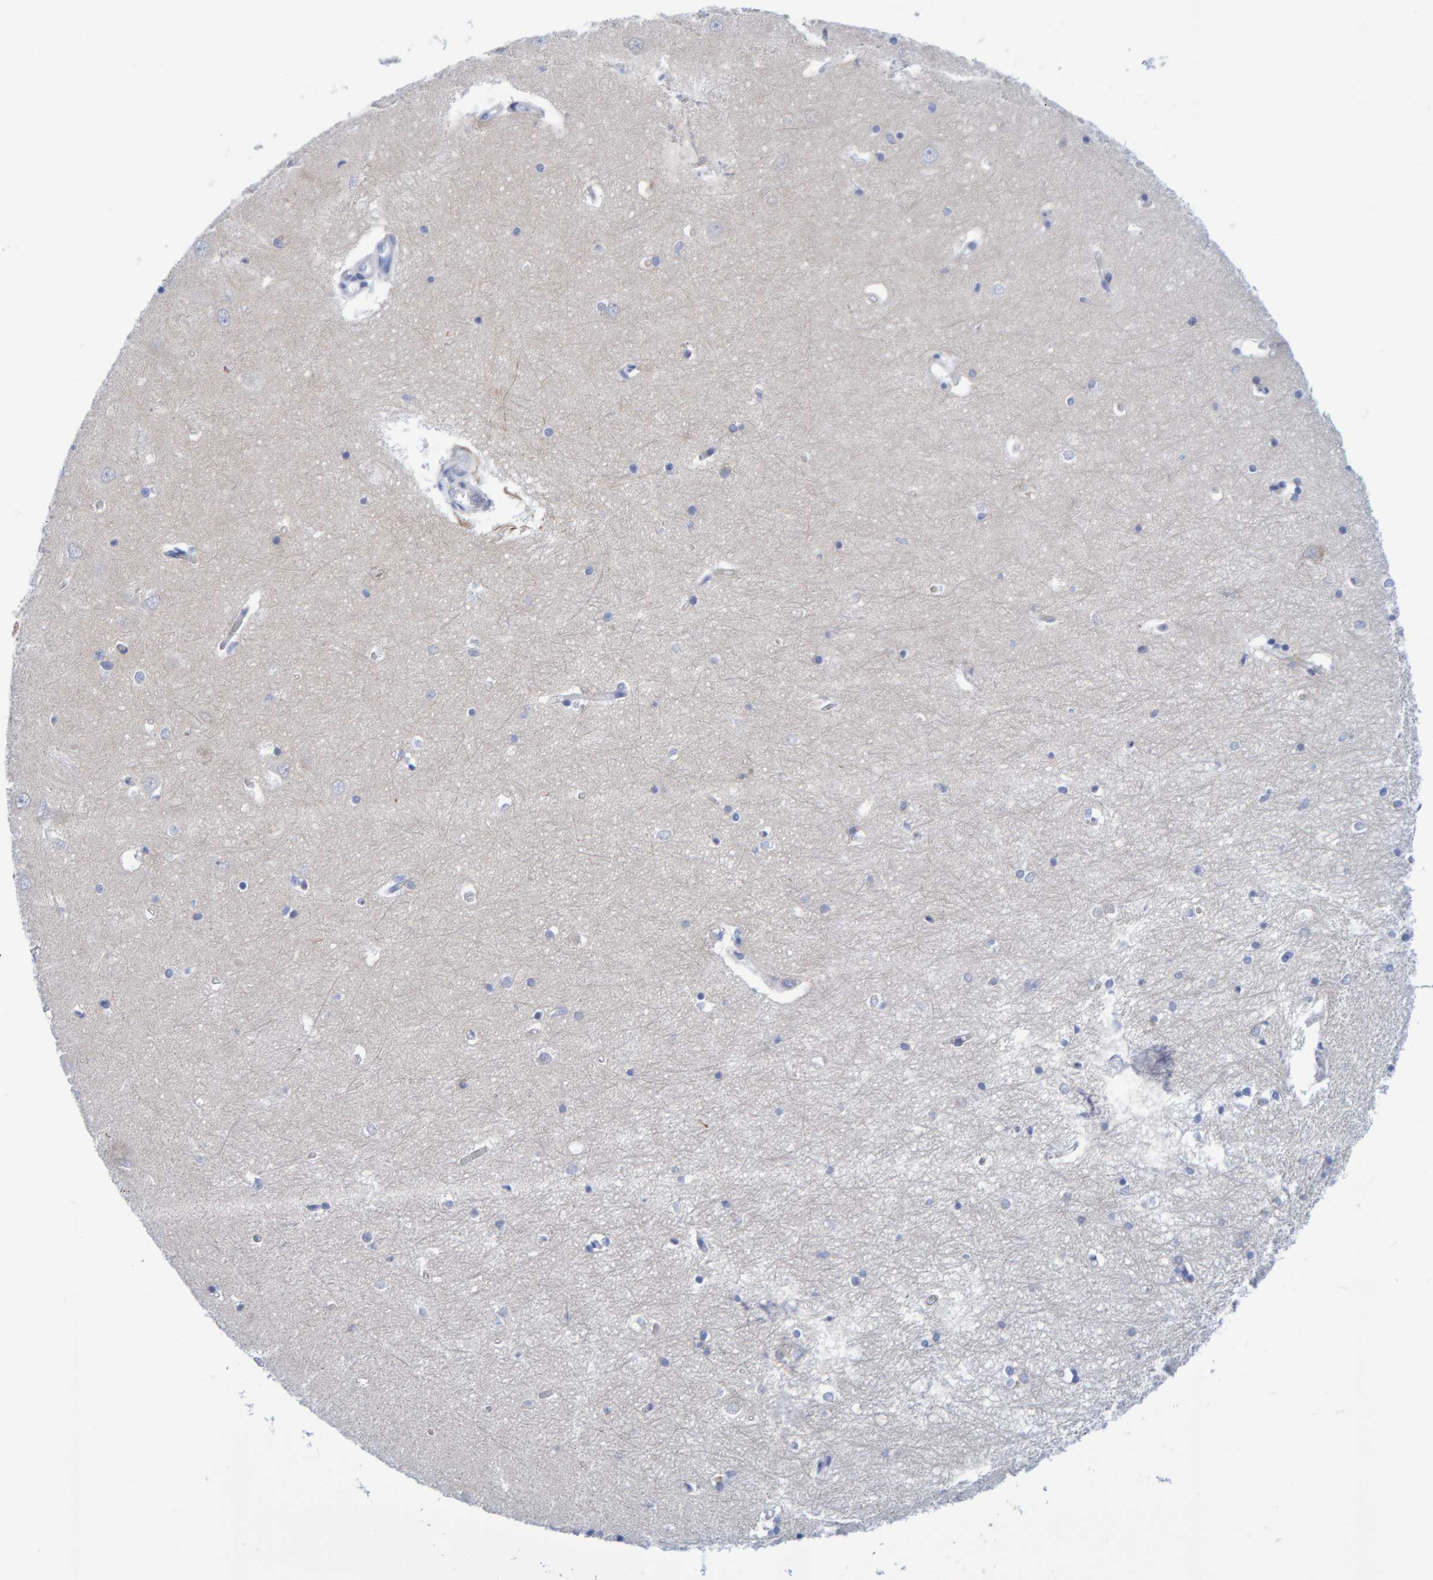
{"staining": {"intensity": "negative", "quantity": "none", "location": "none"}, "tissue": "hippocampus", "cell_type": "Glial cells", "image_type": "normal", "snomed": [{"axis": "morphology", "description": "Normal tissue, NOS"}, {"axis": "topography", "description": "Hippocampus"}], "caption": "High power microscopy histopathology image of an immunohistochemistry (IHC) histopathology image of benign hippocampus, revealing no significant positivity in glial cells. (DAB IHC with hematoxylin counter stain).", "gene": "JAKMIP3", "patient": {"sex": "male", "age": 70}}